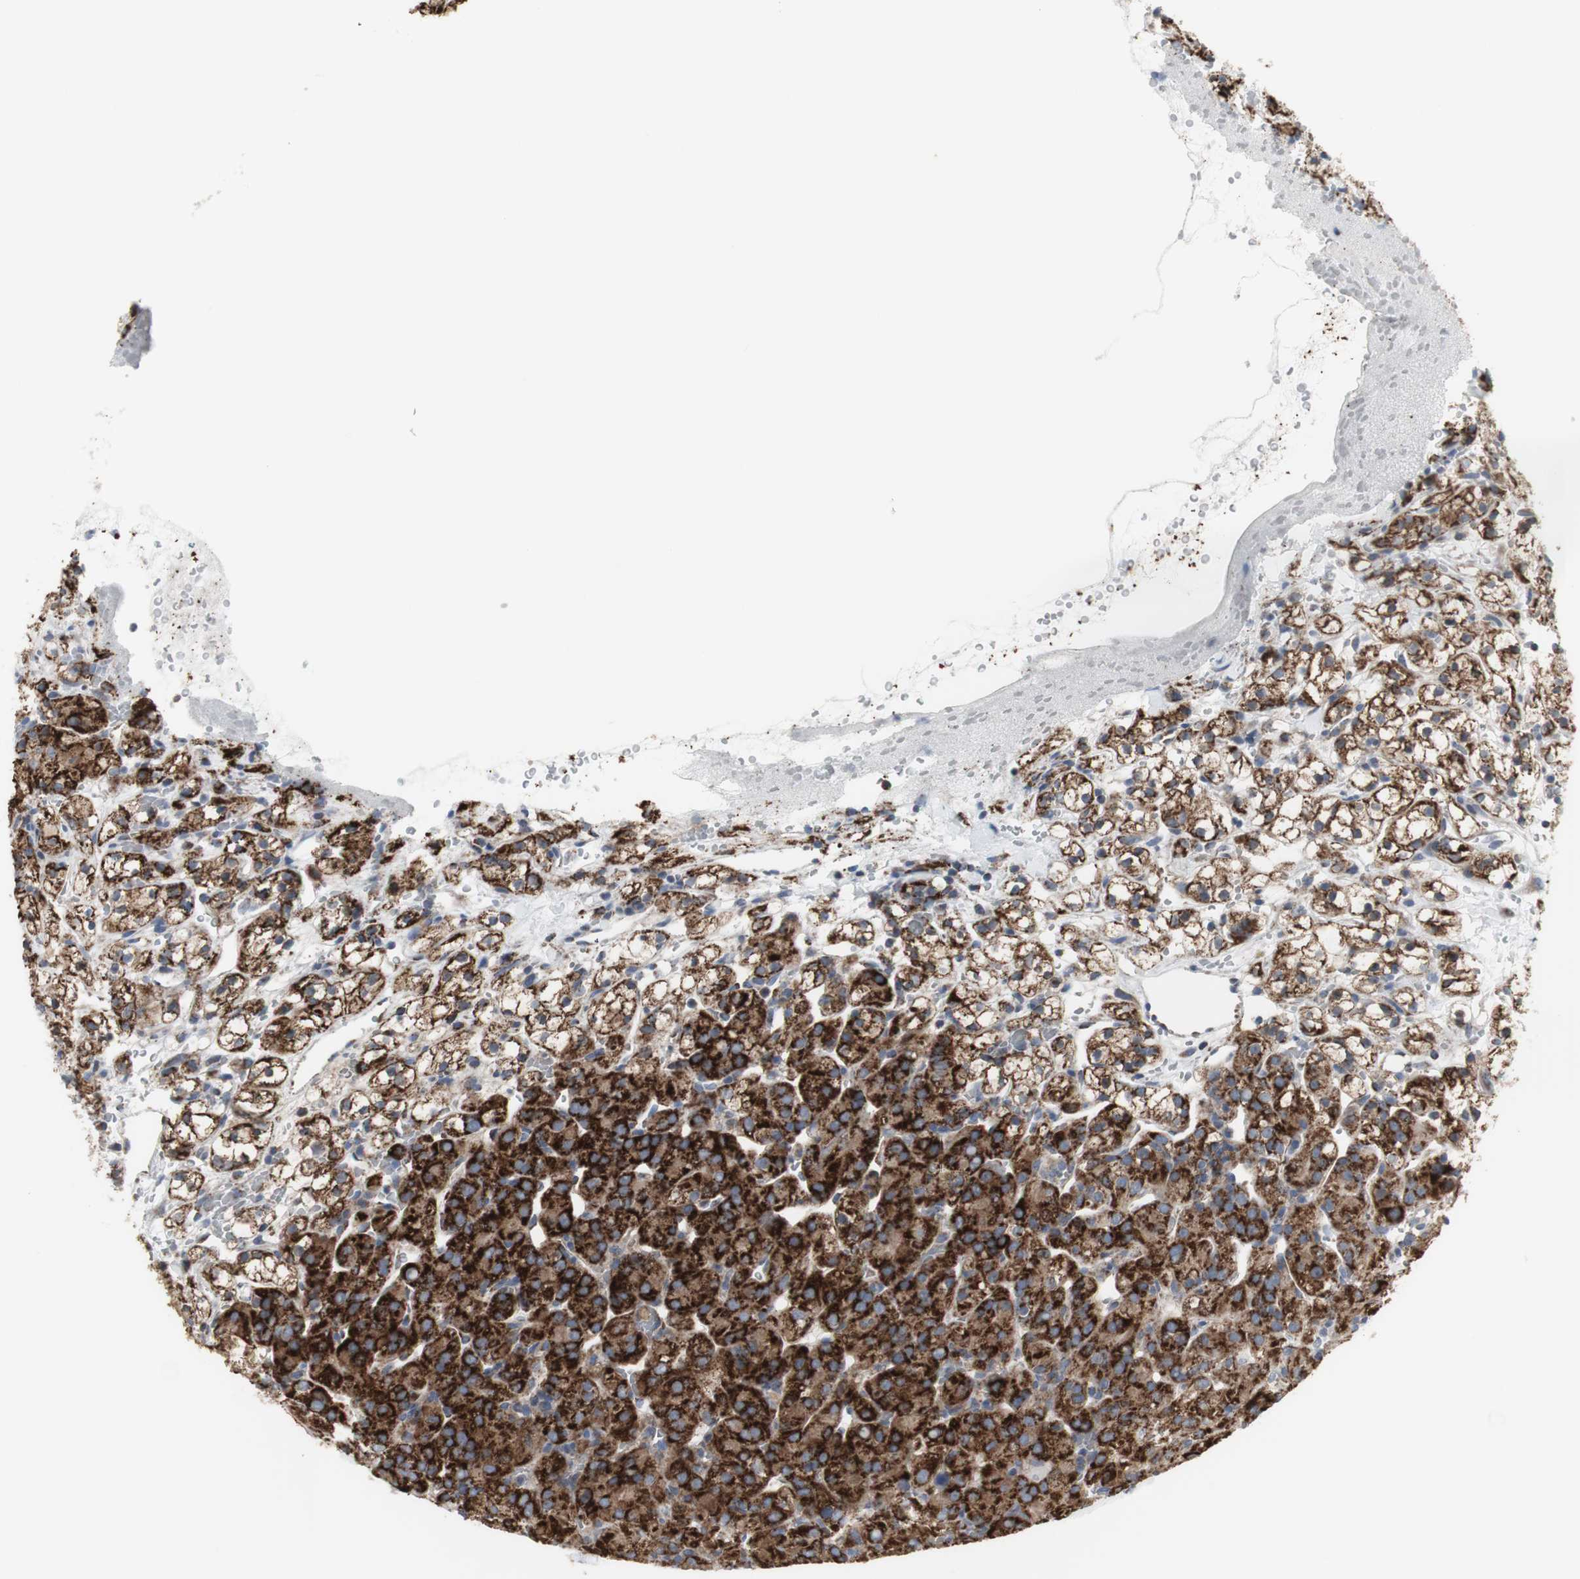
{"staining": {"intensity": "strong", "quantity": "25%-75%", "location": "cytoplasmic/membranous"}, "tissue": "renal cancer", "cell_type": "Tumor cells", "image_type": "cancer", "snomed": [{"axis": "morphology", "description": "Adenocarcinoma, NOS"}, {"axis": "topography", "description": "Kidney"}], "caption": "Immunohistochemical staining of renal cancer reveals high levels of strong cytoplasmic/membranous protein expression in approximately 25%-75% of tumor cells.", "gene": "C3orf52", "patient": {"sex": "male", "age": 61}}